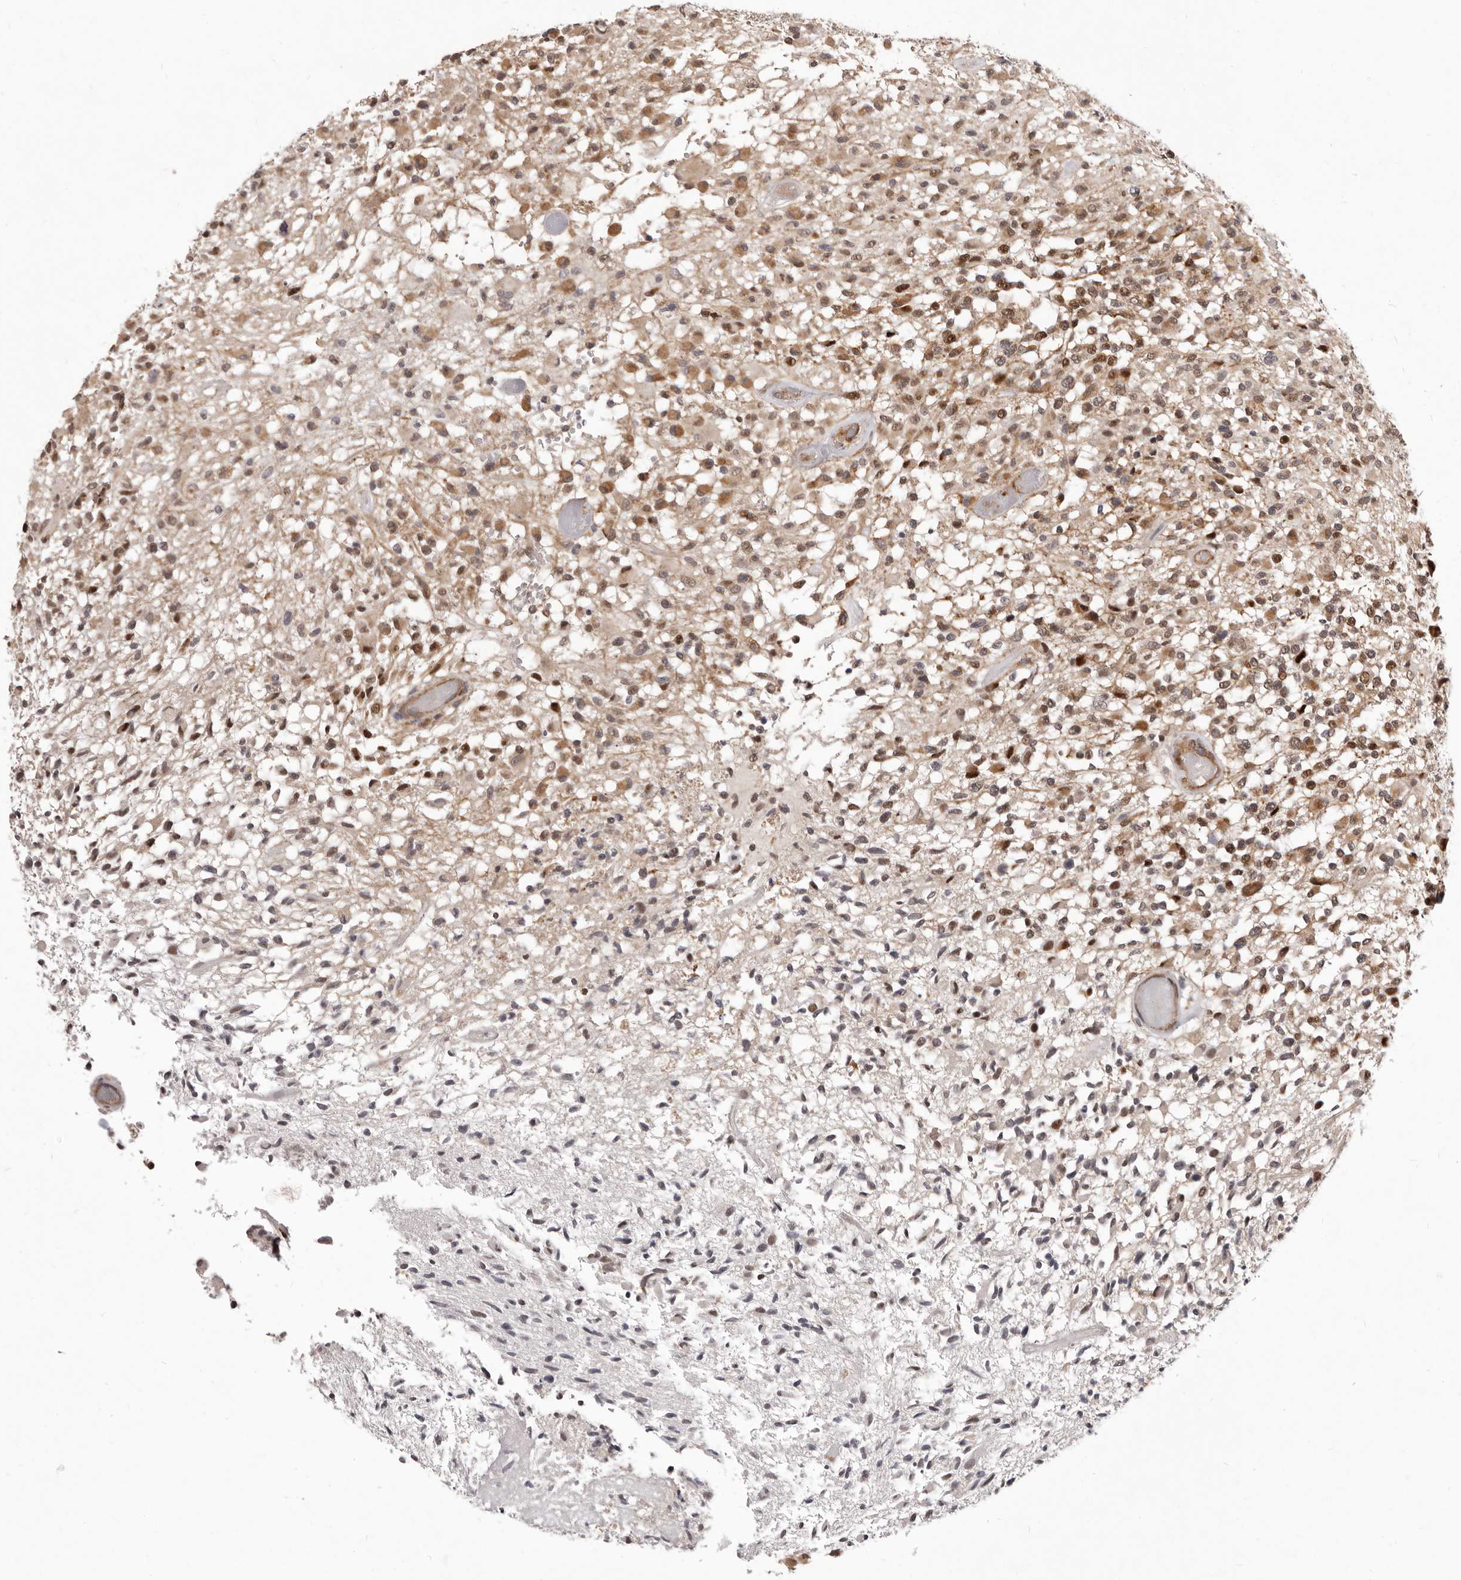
{"staining": {"intensity": "moderate", "quantity": ">75%", "location": "cytoplasmic/membranous,nuclear"}, "tissue": "glioma", "cell_type": "Tumor cells", "image_type": "cancer", "snomed": [{"axis": "morphology", "description": "Glioma, malignant, High grade"}, {"axis": "morphology", "description": "Glioblastoma, NOS"}, {"axis": "topography", "description": "Brain"}], "caption": "About >75% of tumor cells in malignant high-grade glioma reveal moderate cytoplasmic/membranous and nuclear protein expression as visualized by brown immunohistochemical staining.", "gene": "GLRX3", "patient": {"sex": "male", "age": 60}}